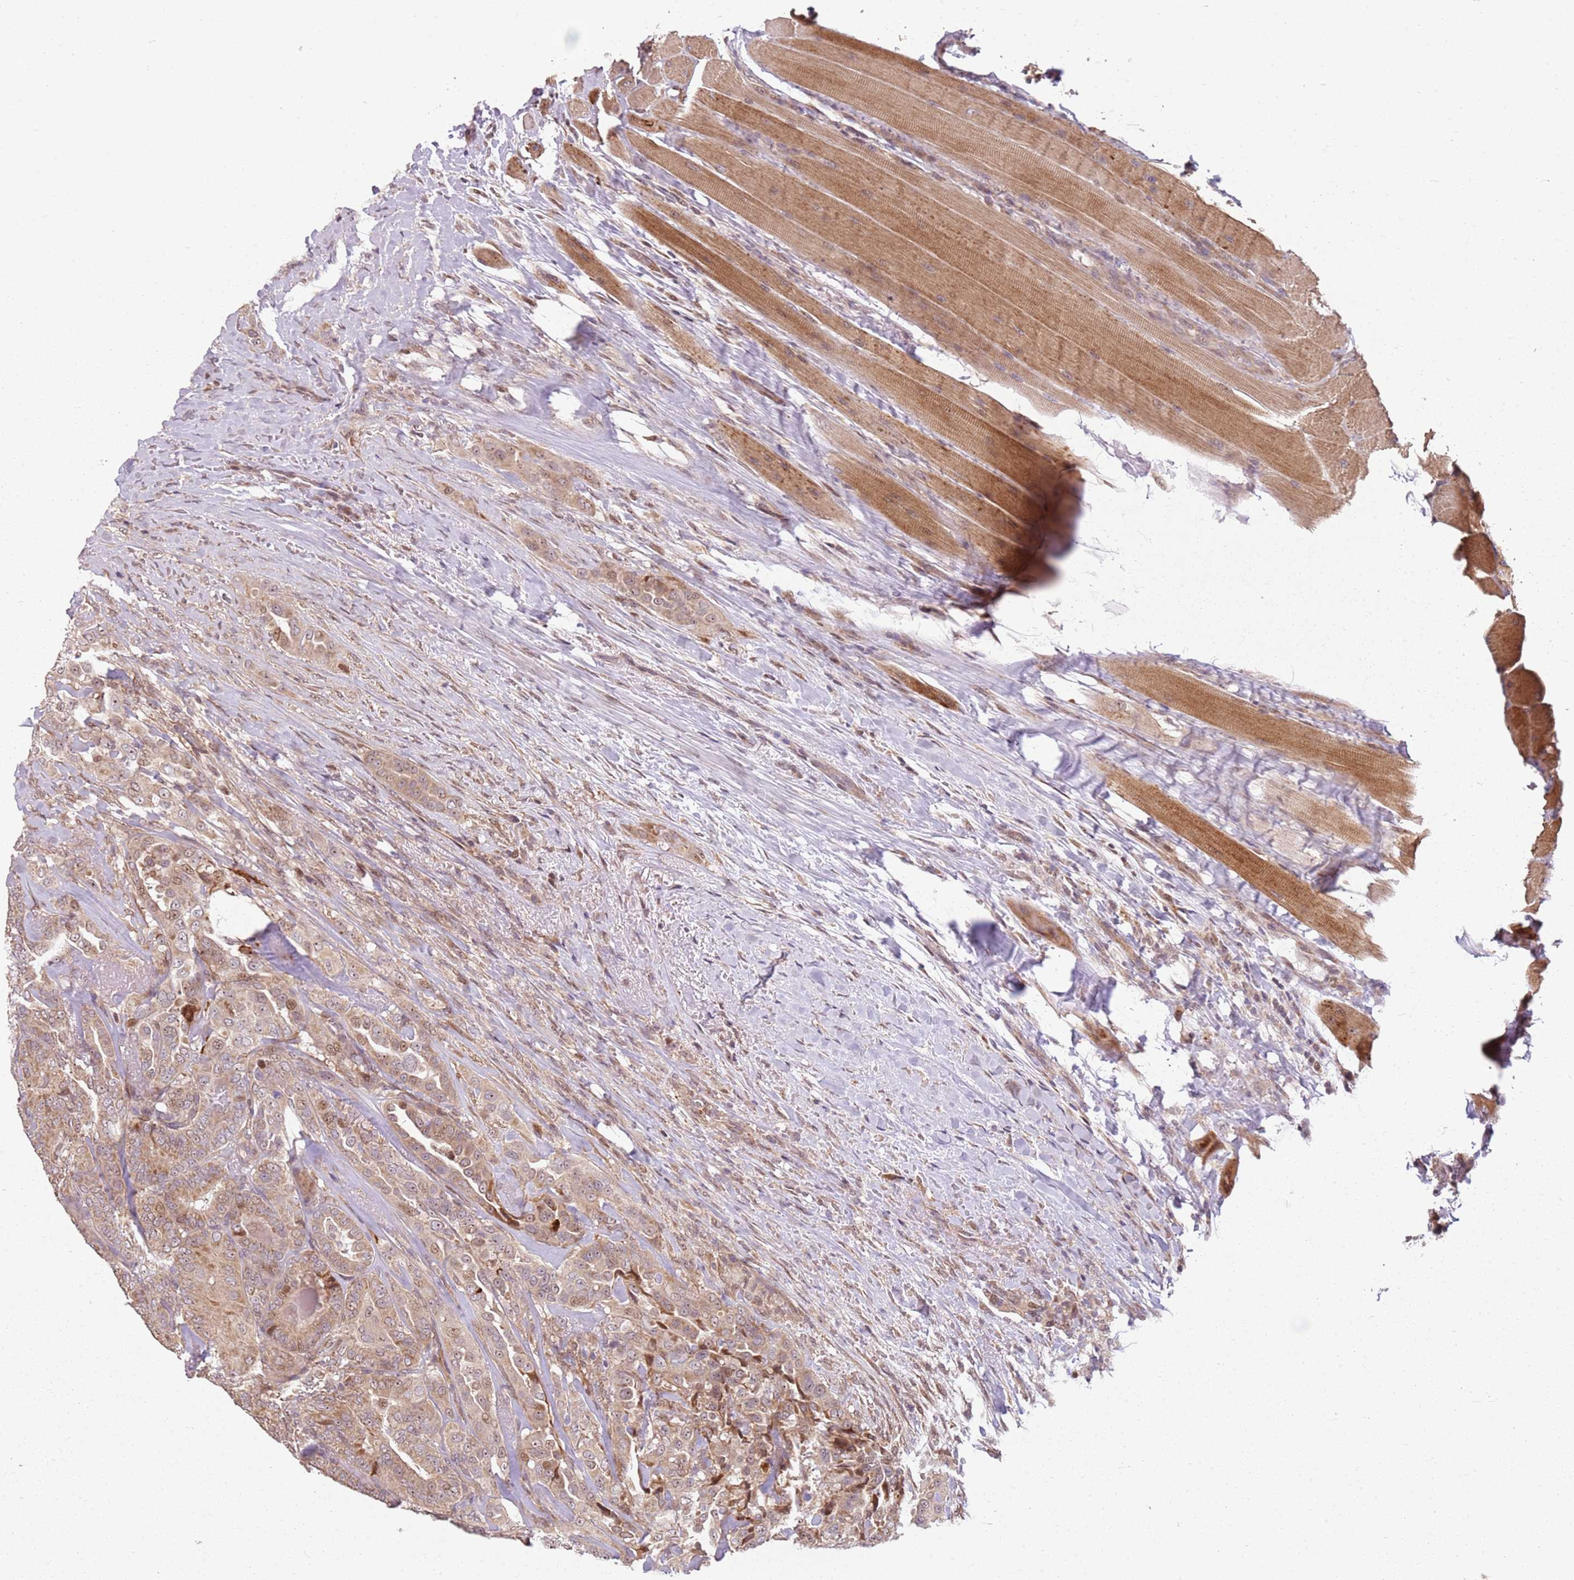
{"staining": {"intensity": "moderate", "quantity": ">75%", "location": "cytoplasmic/membranous,nuclear"}, "tissue": "thyroid cancer", "cell_type": "Tumor cells", "image_type": "cancer", "snomed": [{"axis": "morphology", "description": "Papillary adenocarcinoma, NOS"}, {"axis": "topography", "description": "Thyroid gland"}], "caption": "Thyroid cancer stained with a brown dye displays moderate cytoplasmic/membranous and nuclear positive expression in approximately >75% of tumor cells.", "gene": "CHURC1", "patient": {"sex": "male", "age": 61}}